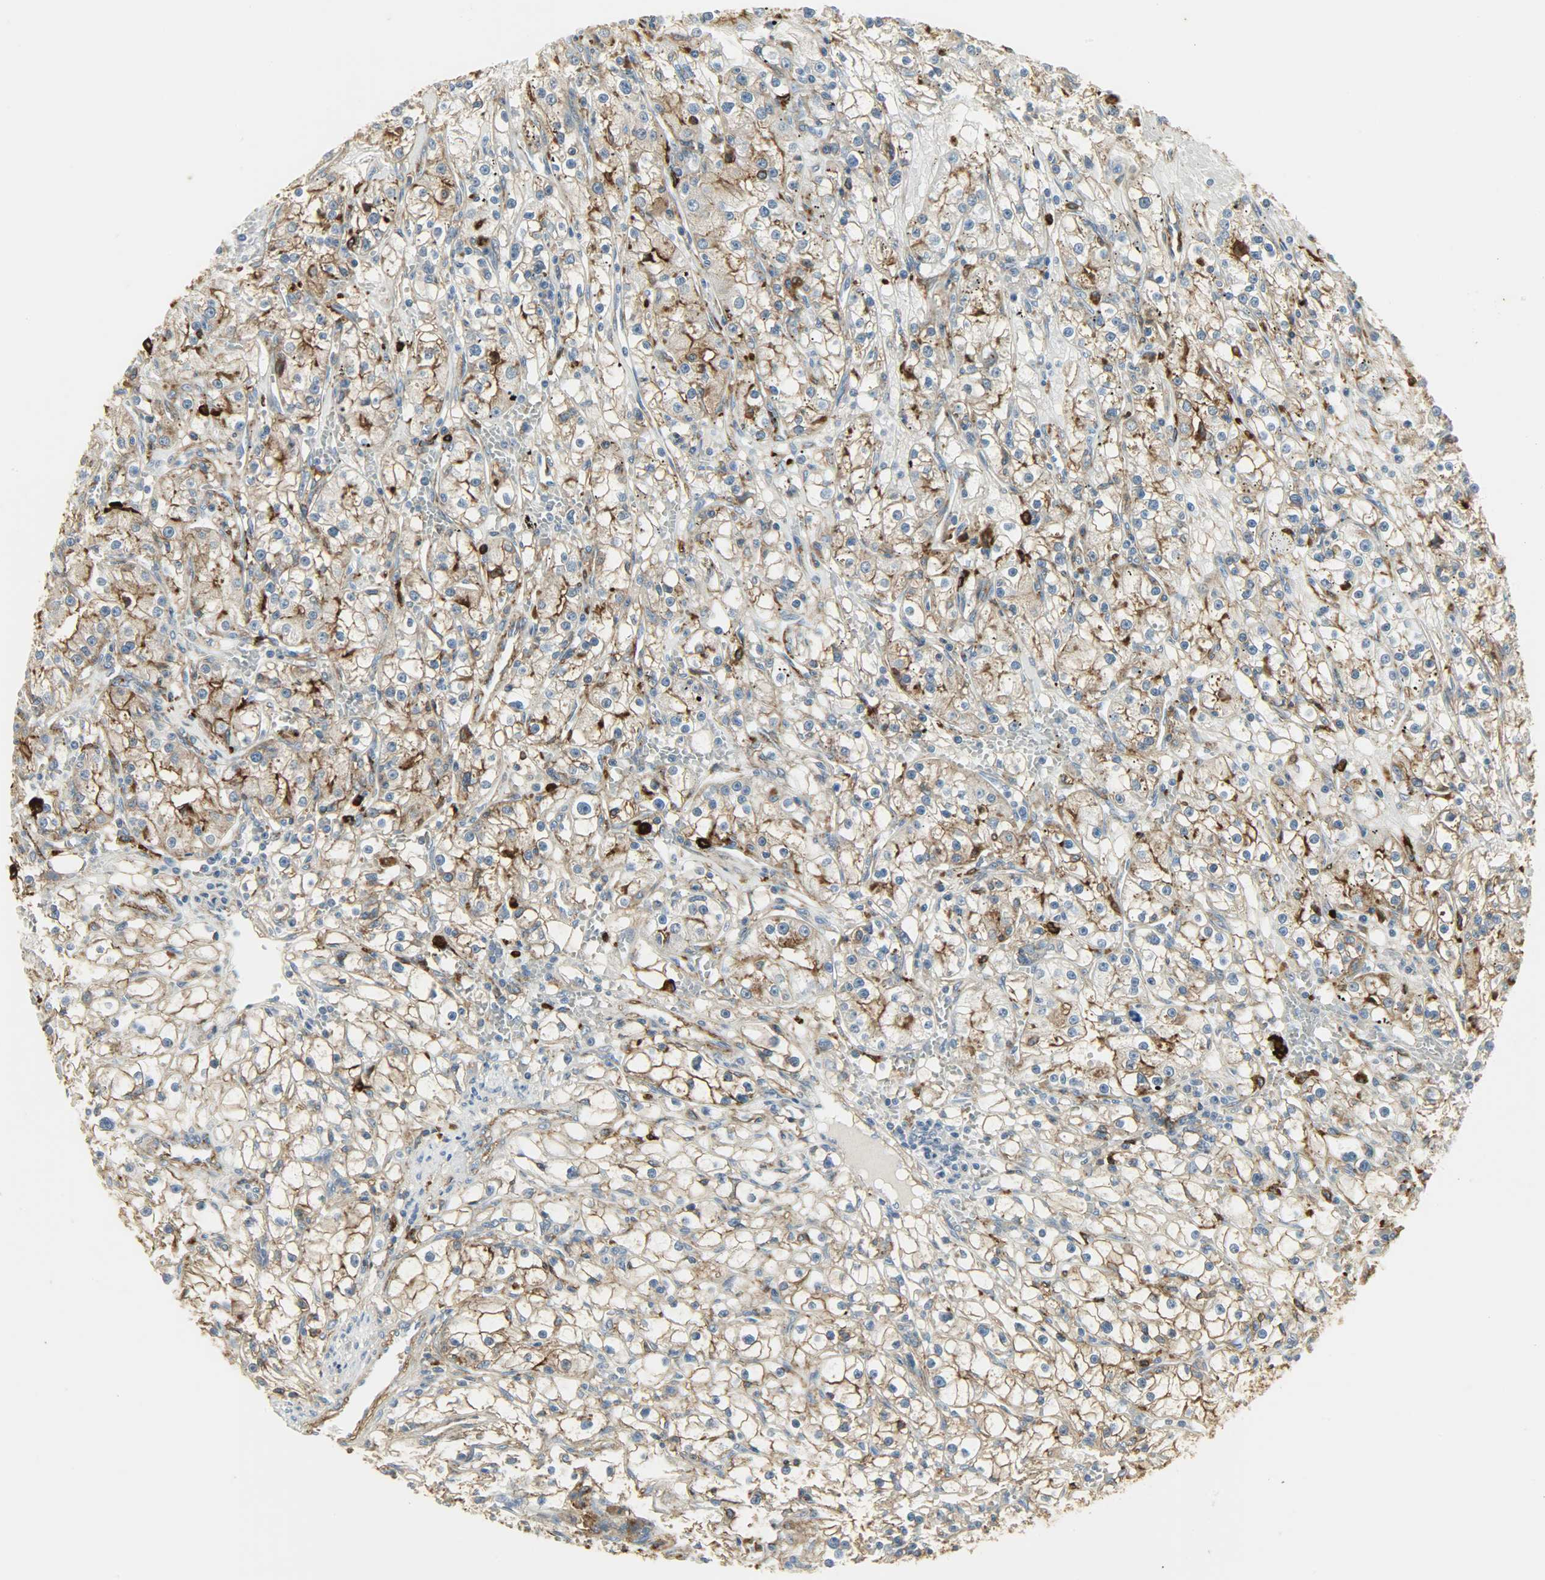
{"staining": {"intensity": "strong", "quantity": ">75%", "location": "cytoplasmic/membranous"}, "tissue": "renal cancer", "cell_type": "Tumor cells", "image_type": "cancer", "snomed": [{"axis": "morphology", "description": "Adenocarcinoma, NOS"}, {"axis": "topography", "description": "Kidney"}], "caption": "Immunohistochemical staining of human renal cancer reveals strong cytoplasmic/membranous protein expression in approximately >75% of tumor cells. (DAB IHC, brown staining for protein, blue staining for nuclei).", "gene": "ENPEP", "patient": {"sex": "male", "age": 56}}